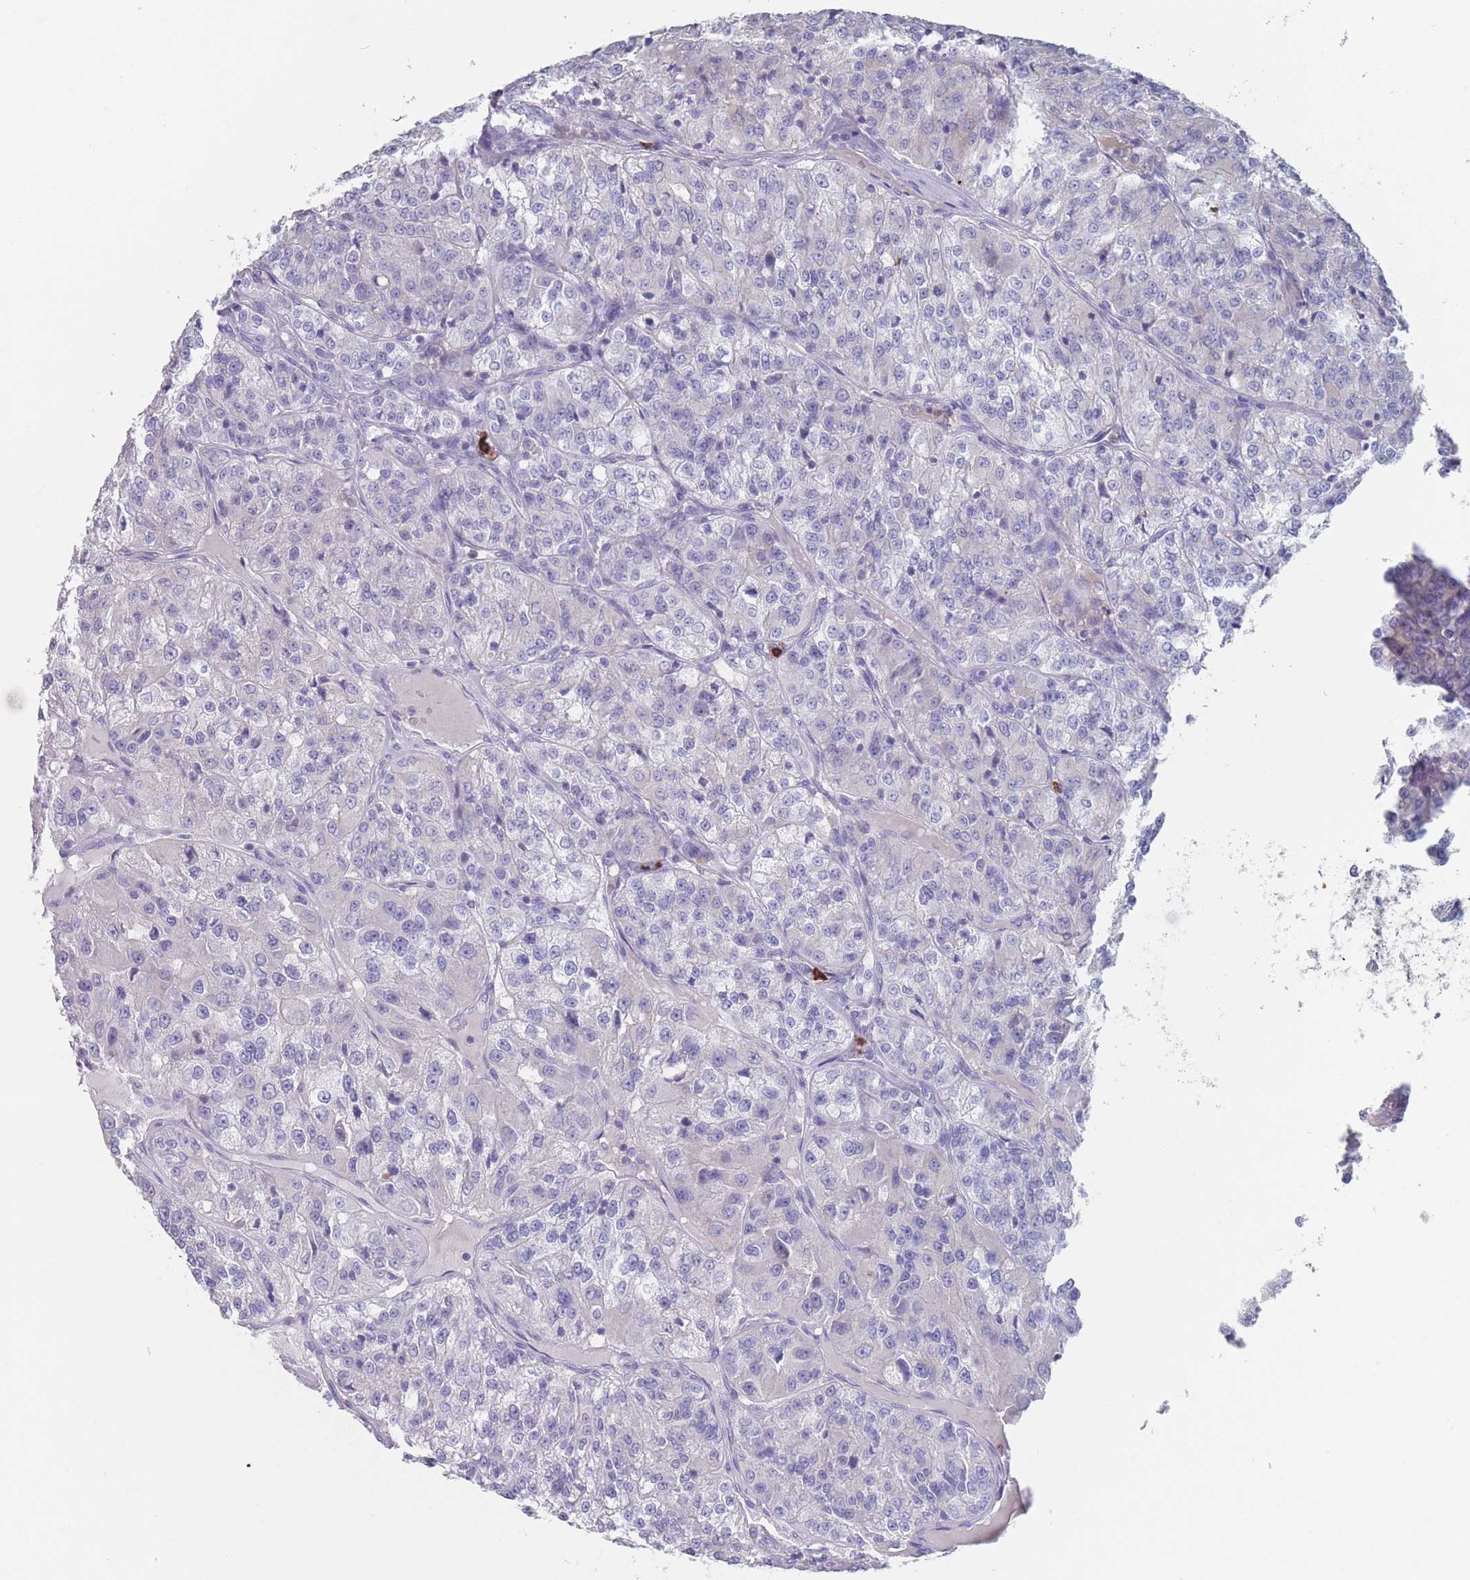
{"staining": {"intensity": "negative", "quantity": "none", "location": "none"}, "tissue": "renal cancer", "cell_type": "Tumor cells", "image_type": "cancer", "snomed": [{"axis": "morphology", "description": "Adenocarcinoma, NOS"}, {"axis": "topography", "description": "Kidney"}], "caption": "The immunohistochemistry (IHC) photomicrograph has no significant staining in tumor cells of adenocarcinoma (renal) tissue.", "gene": "ATP1A3", "patient": {"sex": "female", "age": 63}}